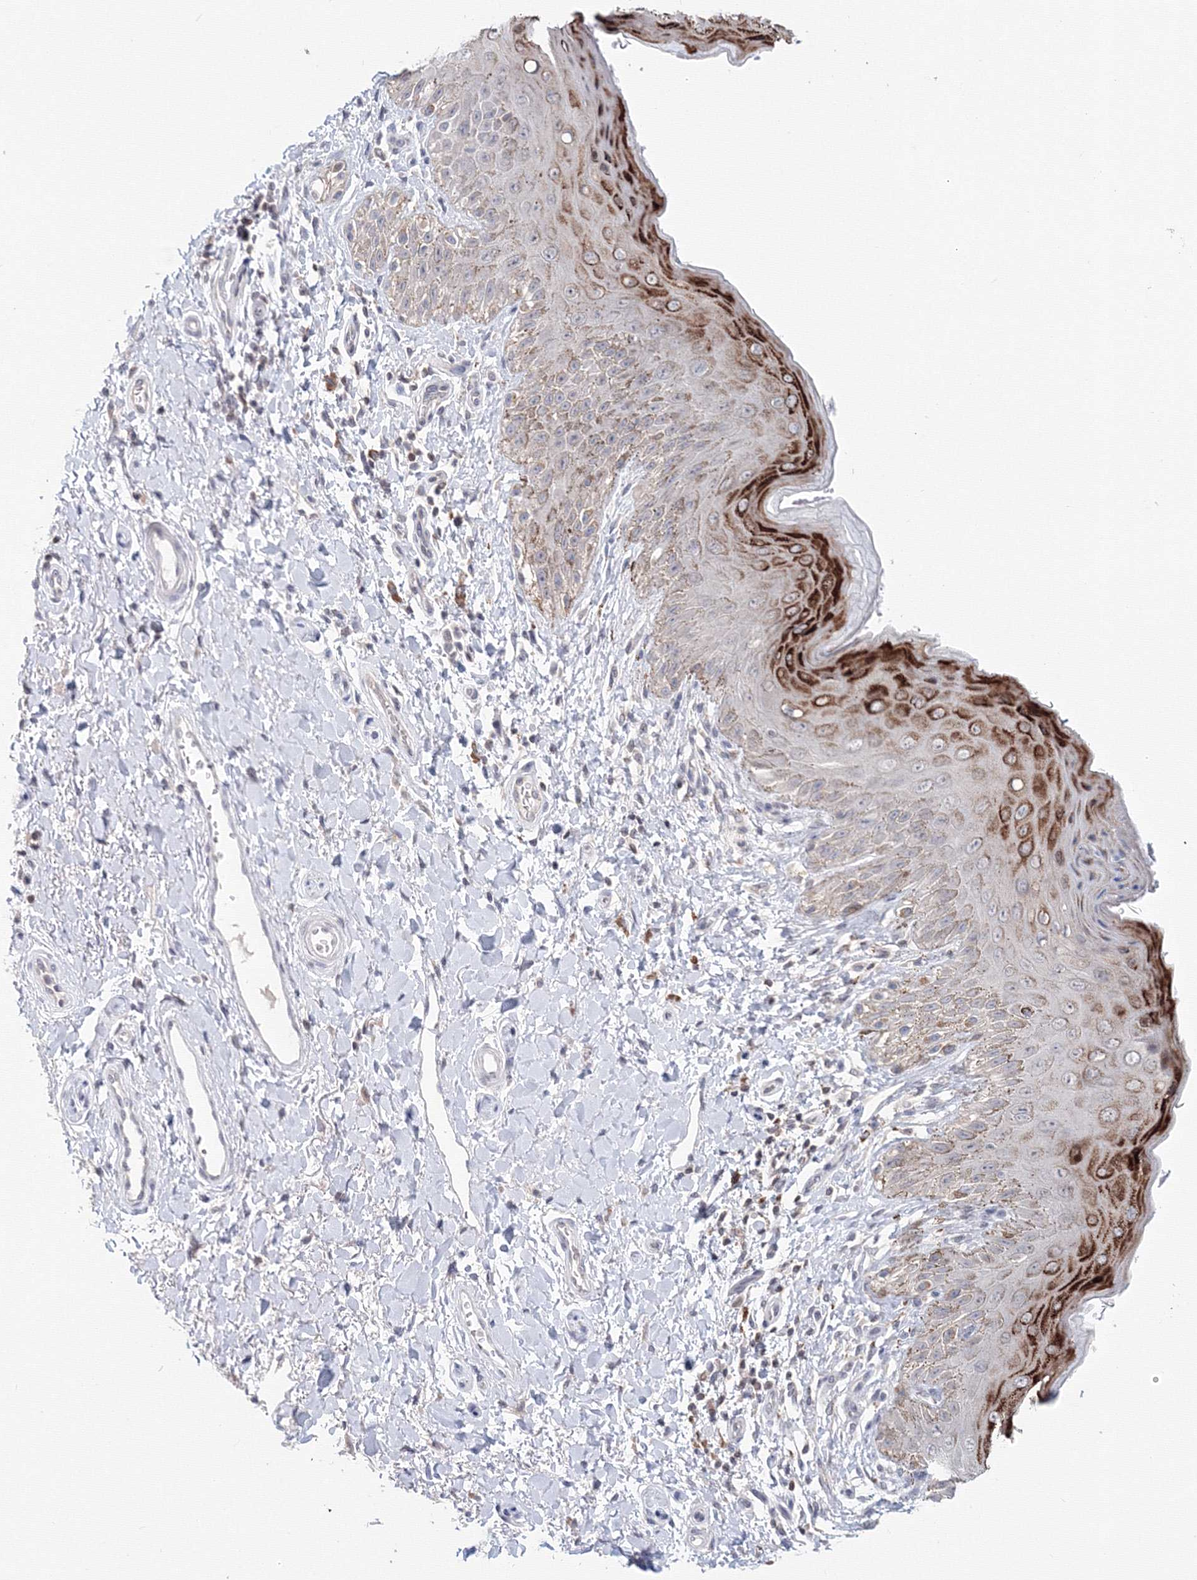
{"staining": {"intensity": "strong", "quantity": "<25%", "location": "cytoplasmic/membranous"}, "tissue": "skin", "cell_type": "Epidermal cells", "image_type": "normal", "snomed": [{"axis": "morphology", "description": "Normal tissue, NOS"}, {"axis": "topography", "description": "Anal"}], "caption": "Immunohistochemical staining of normal skin demonstrates strong cytoplasmic/membranous protein expression in about <25% of epidermal cells.", "gene": "SLC7A7", "patient": {"sex": "male", "age": 44}}